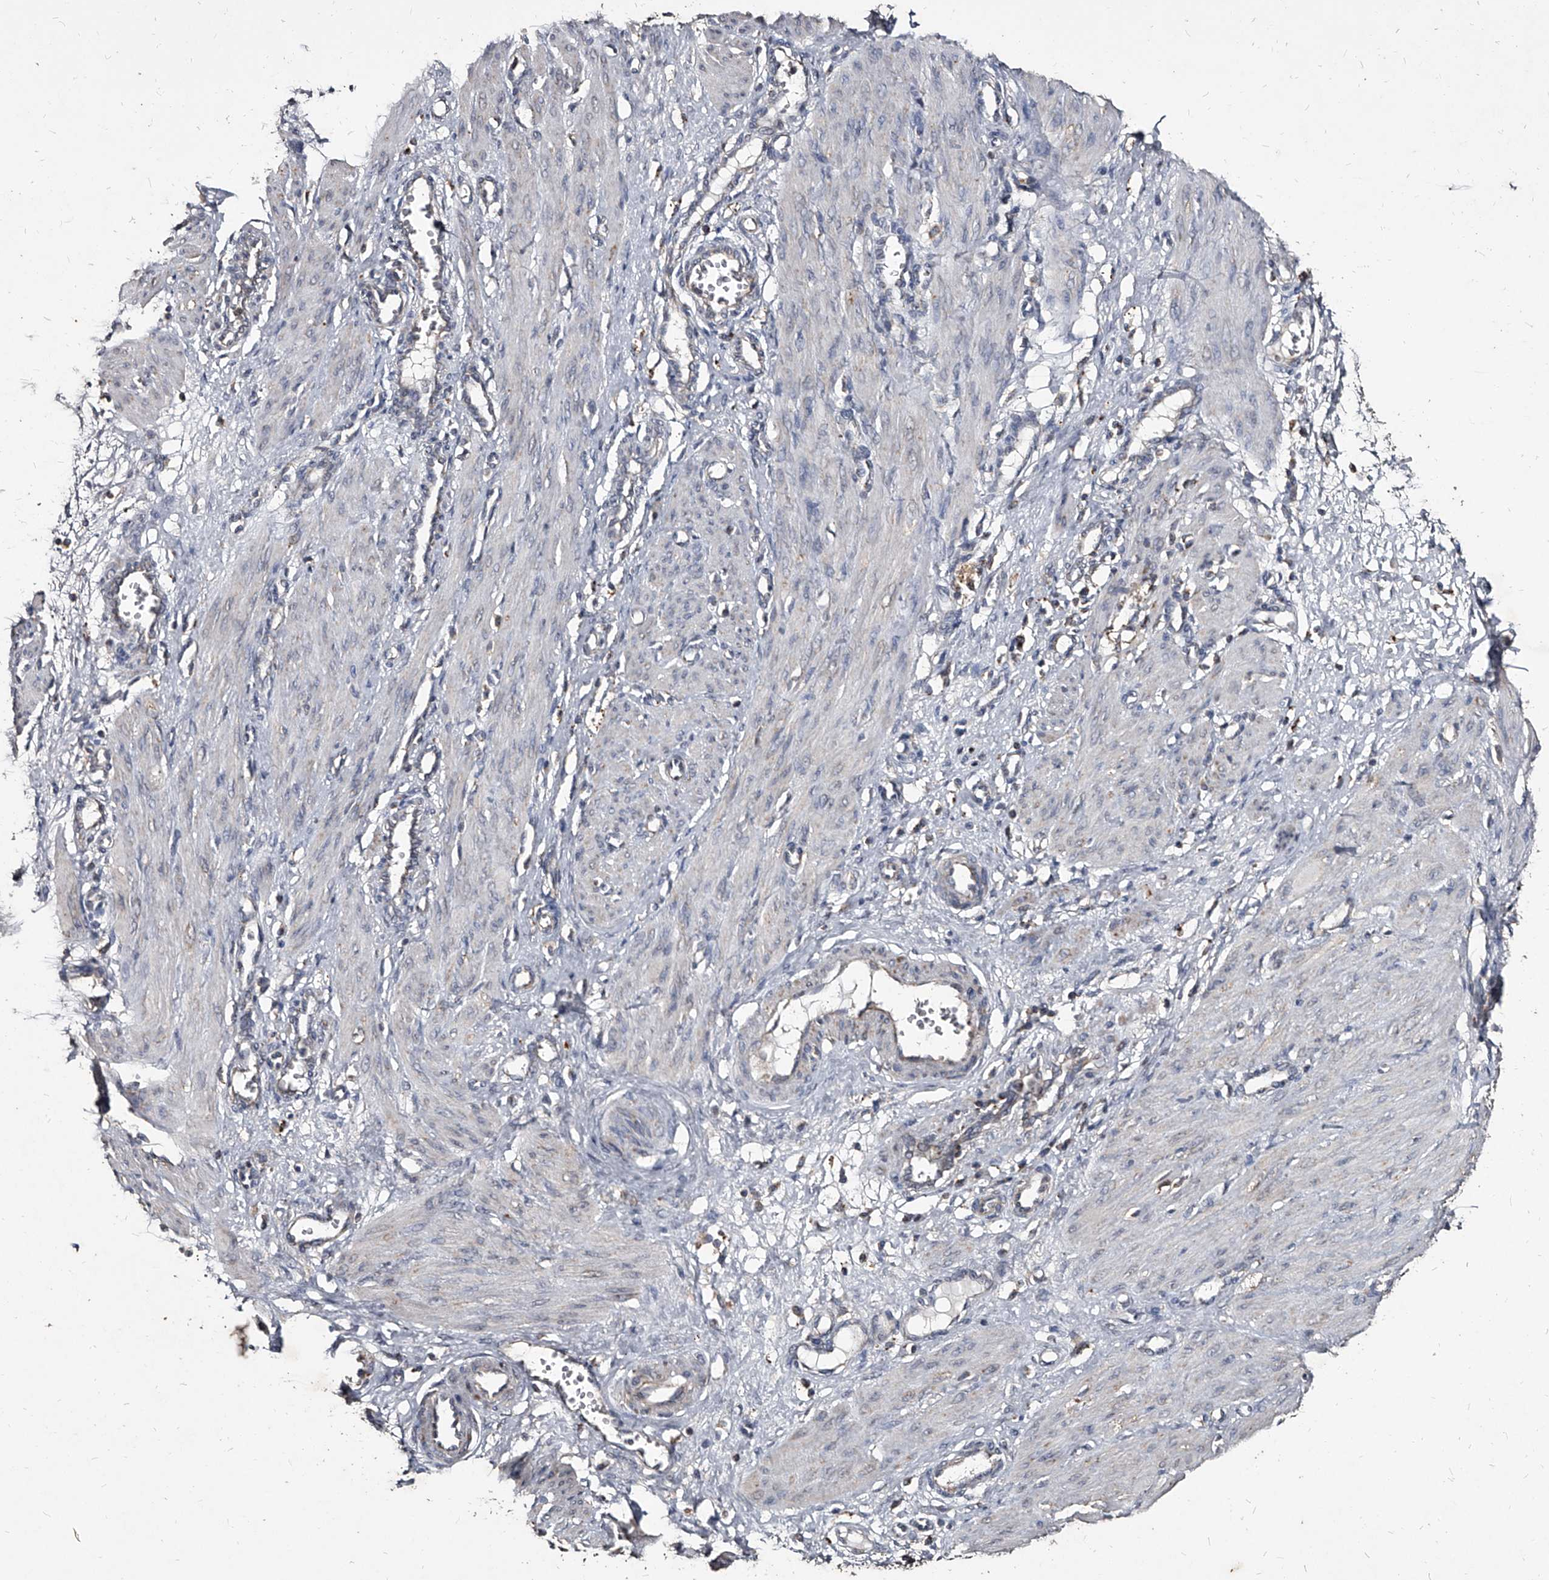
{"staining": {"intensity": "negative", "quantity": "none", "location": "none"}, "tissue": "smooth muscle", "cell_type": "Smooth muscle cells", "image_type": "normal", "snomed": [{"axis": "morphology", "description": "Normal tissue, NOS"}, {"axis": "topography", "description": "Endometrium"}], "caption": "Immunohistochemical staining of unremarkable smooth muscle demonstrates no significant staining in smooth muscle cells. (DAB (3,3'-diaminobenzidine) IHC, high magnification).", "gene": "GPR183", "patient": {"sex": "female", "age": 33}}